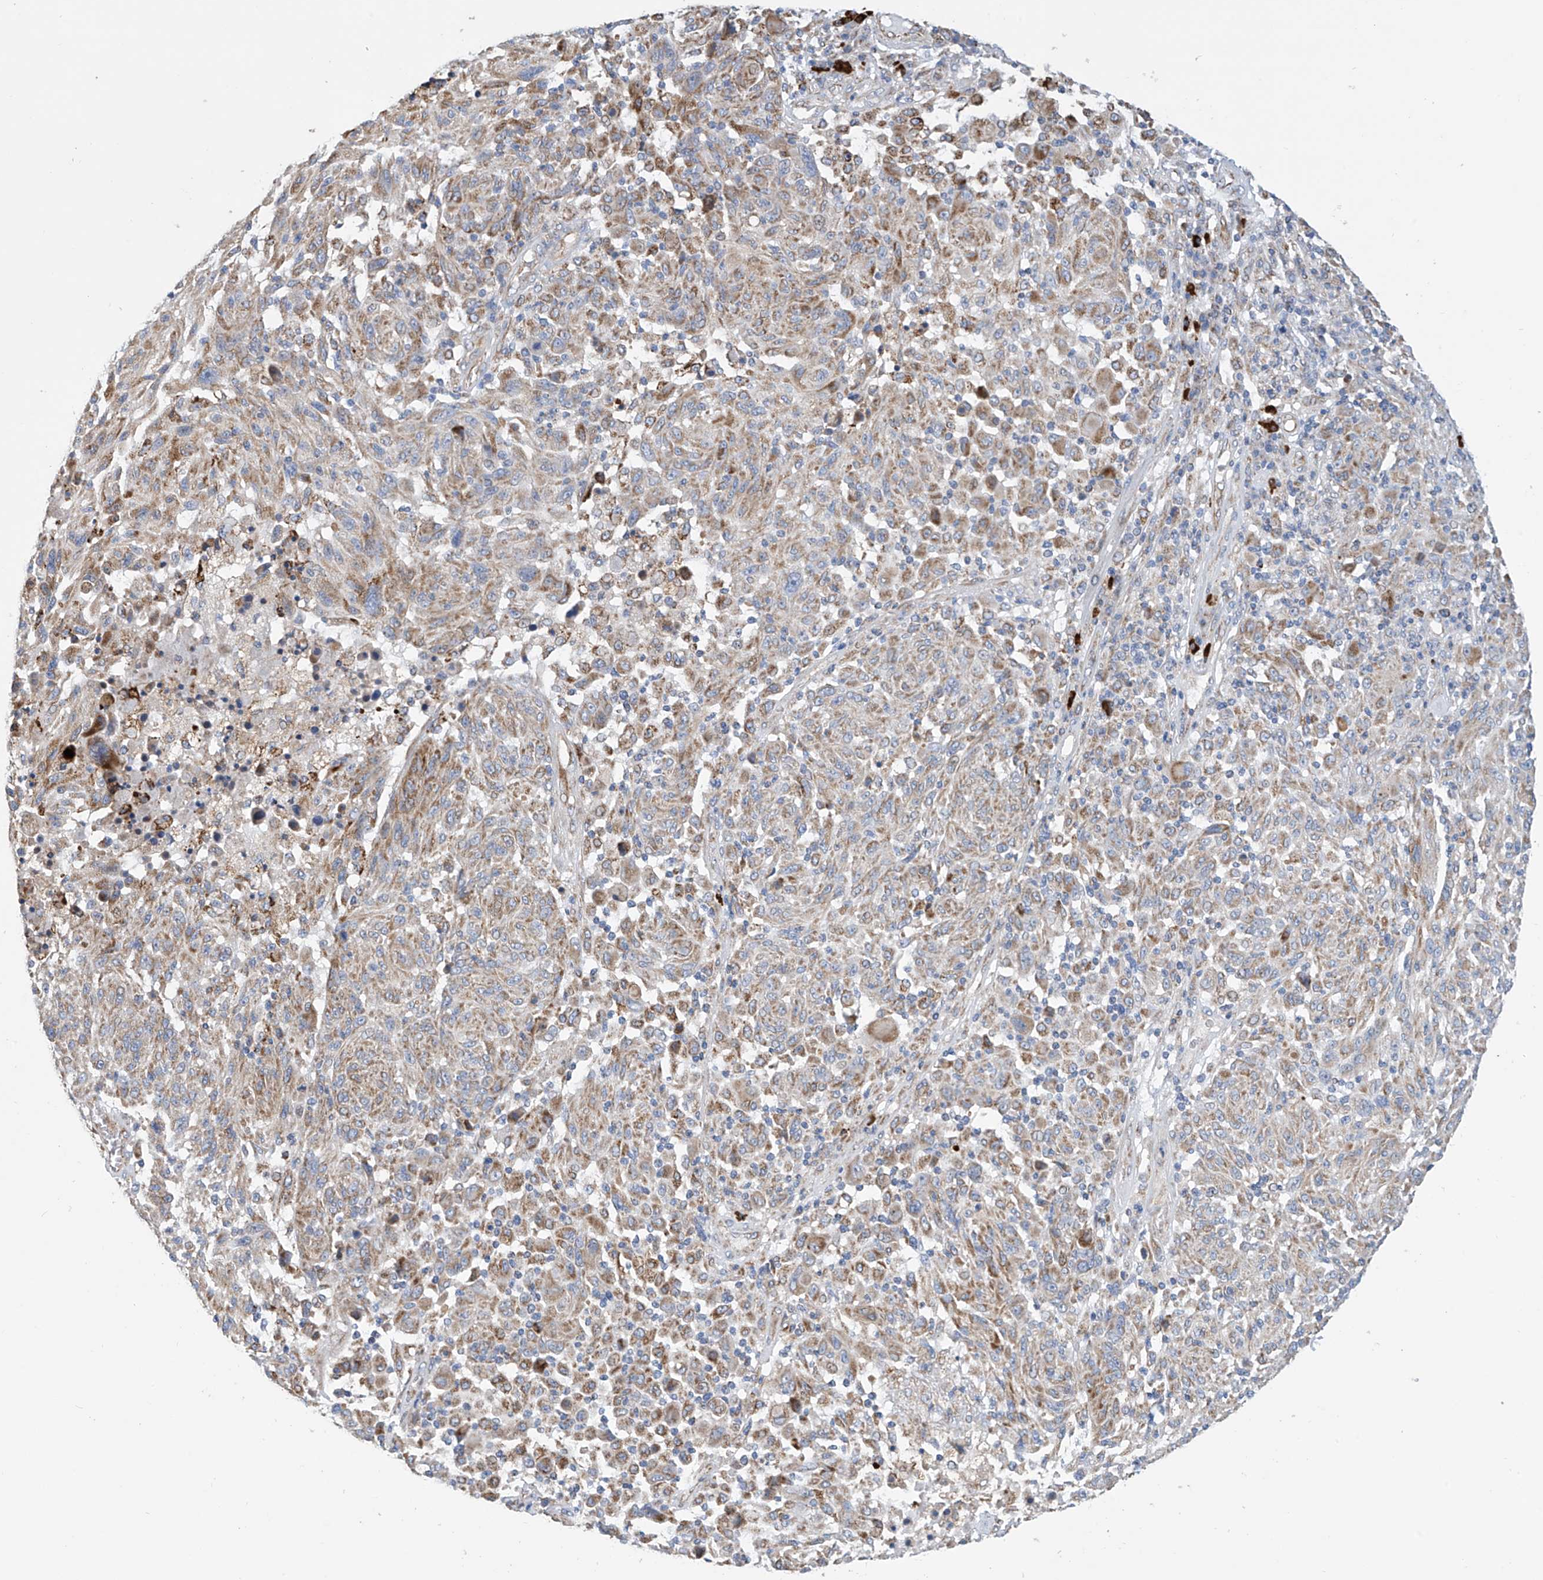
{"staining": {"intensity": "moderate", "quantity": "25%-75%", "location": "cytoplasmic/membranous"}, "tissue": "melanoma", "cell_type": "Tumor cells", "image_type": "cancer", "snomed": [{"axis": "morphology", "description": "Malignant melanoma, NOS"}, {"axis": "topography", "description": "Skin"}], "caption": "Immunohistochemical staining of malignant melanoma demonstrates moderate cytoplasmic/membranous protein expression in about 25%-75% of tumor cells. (DAB (3,3'-diaminobenzidine) = brown stain, brightfield microscopy at high magnification).", "gene": "EIF5B", "patient": {"sex": "male", "age": 53}}